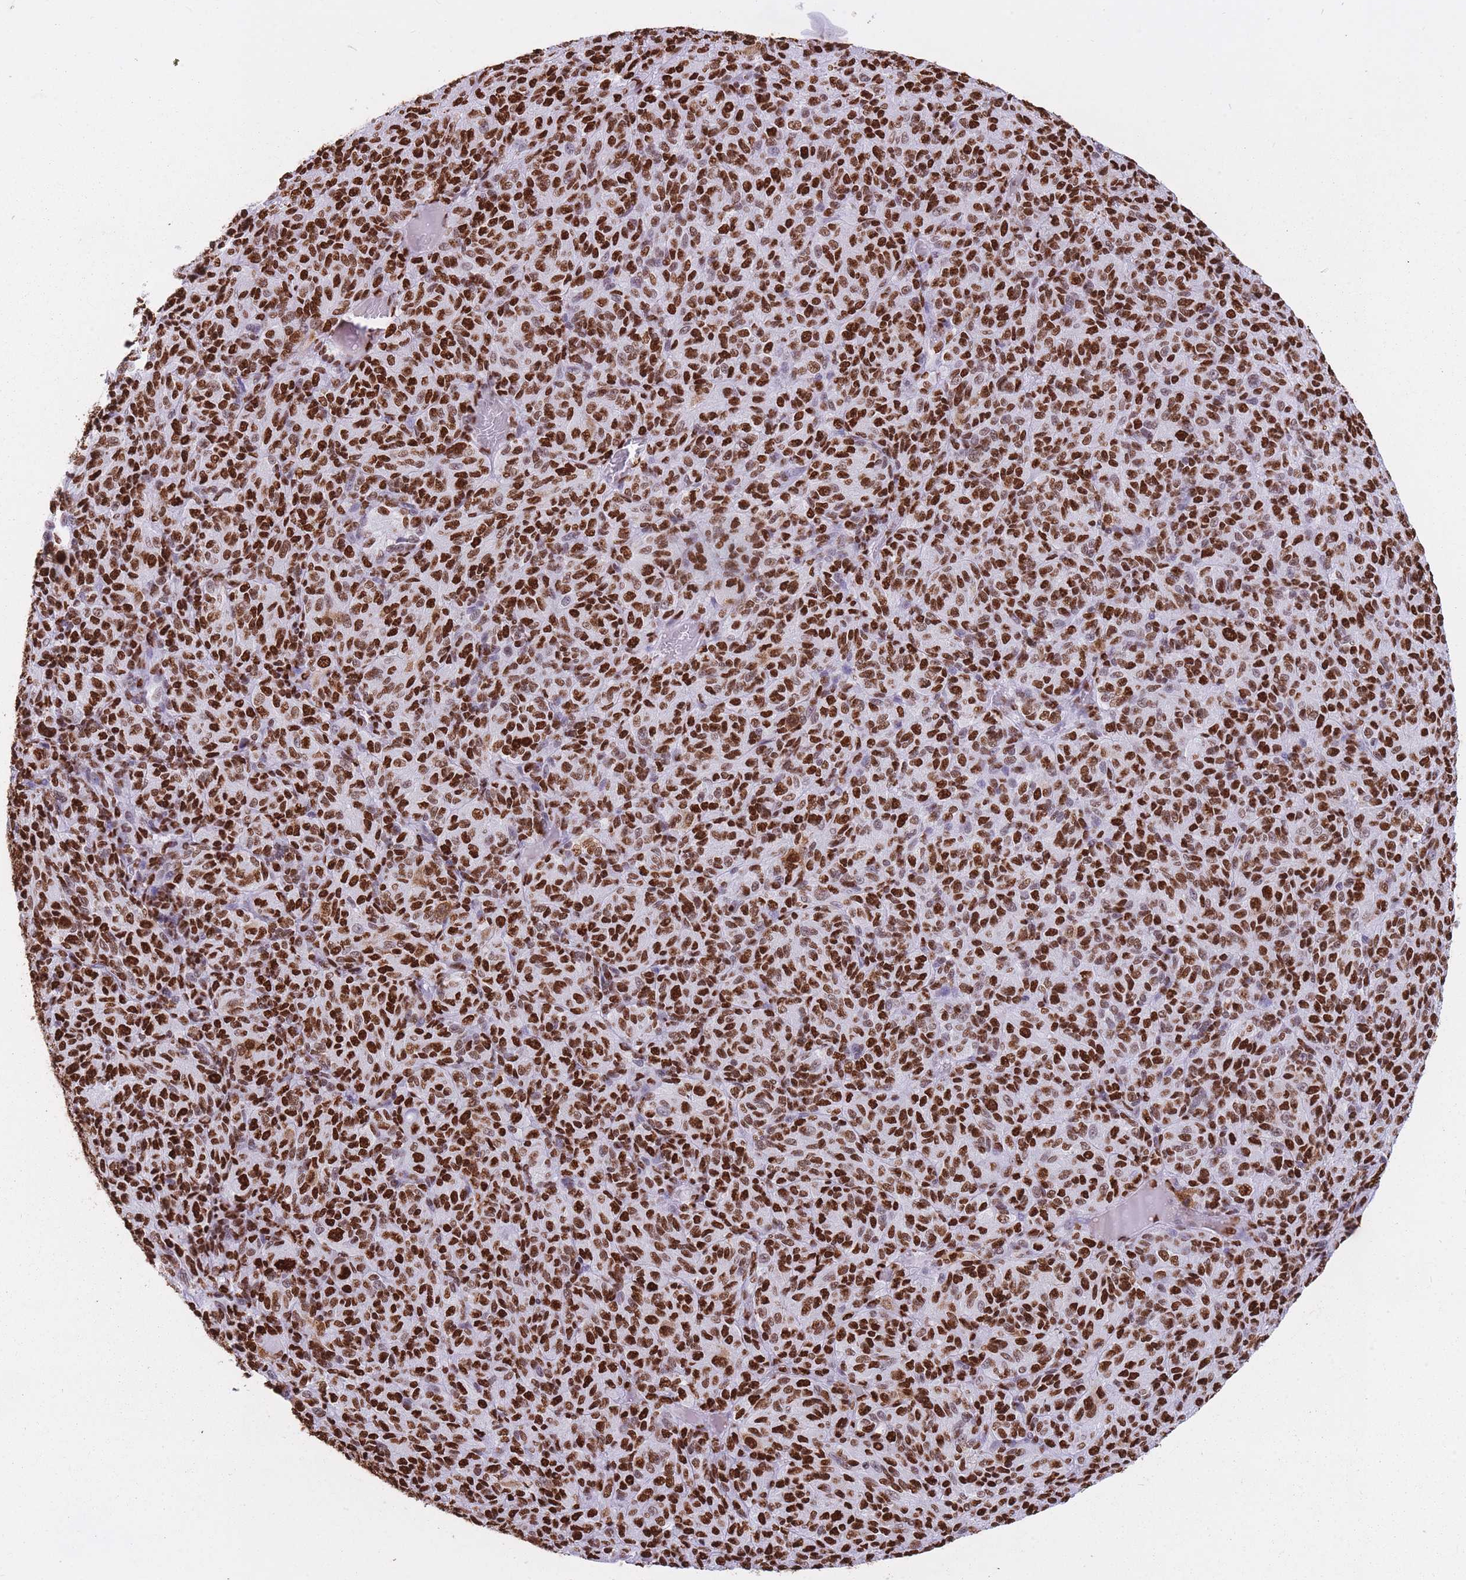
{"staining": {"intensity": "strong", "quantity": ">75%", "location": "nuclear"}, "tissue": "melanoma", "cell_type": "Tumor cells", "image_type": "cancer", "snomed": [{"axis": "morphology", "description": "Malignant melanoma, Metastatic site"}, {"axis": "topography", "description": "Brain"}], "caption": "Strong nuclear protein positivity is identified in about >75% of tumor cells in melanoma.", "gene": "HNRNPUL1", "patient": {"sex": "female", "age": 56}}